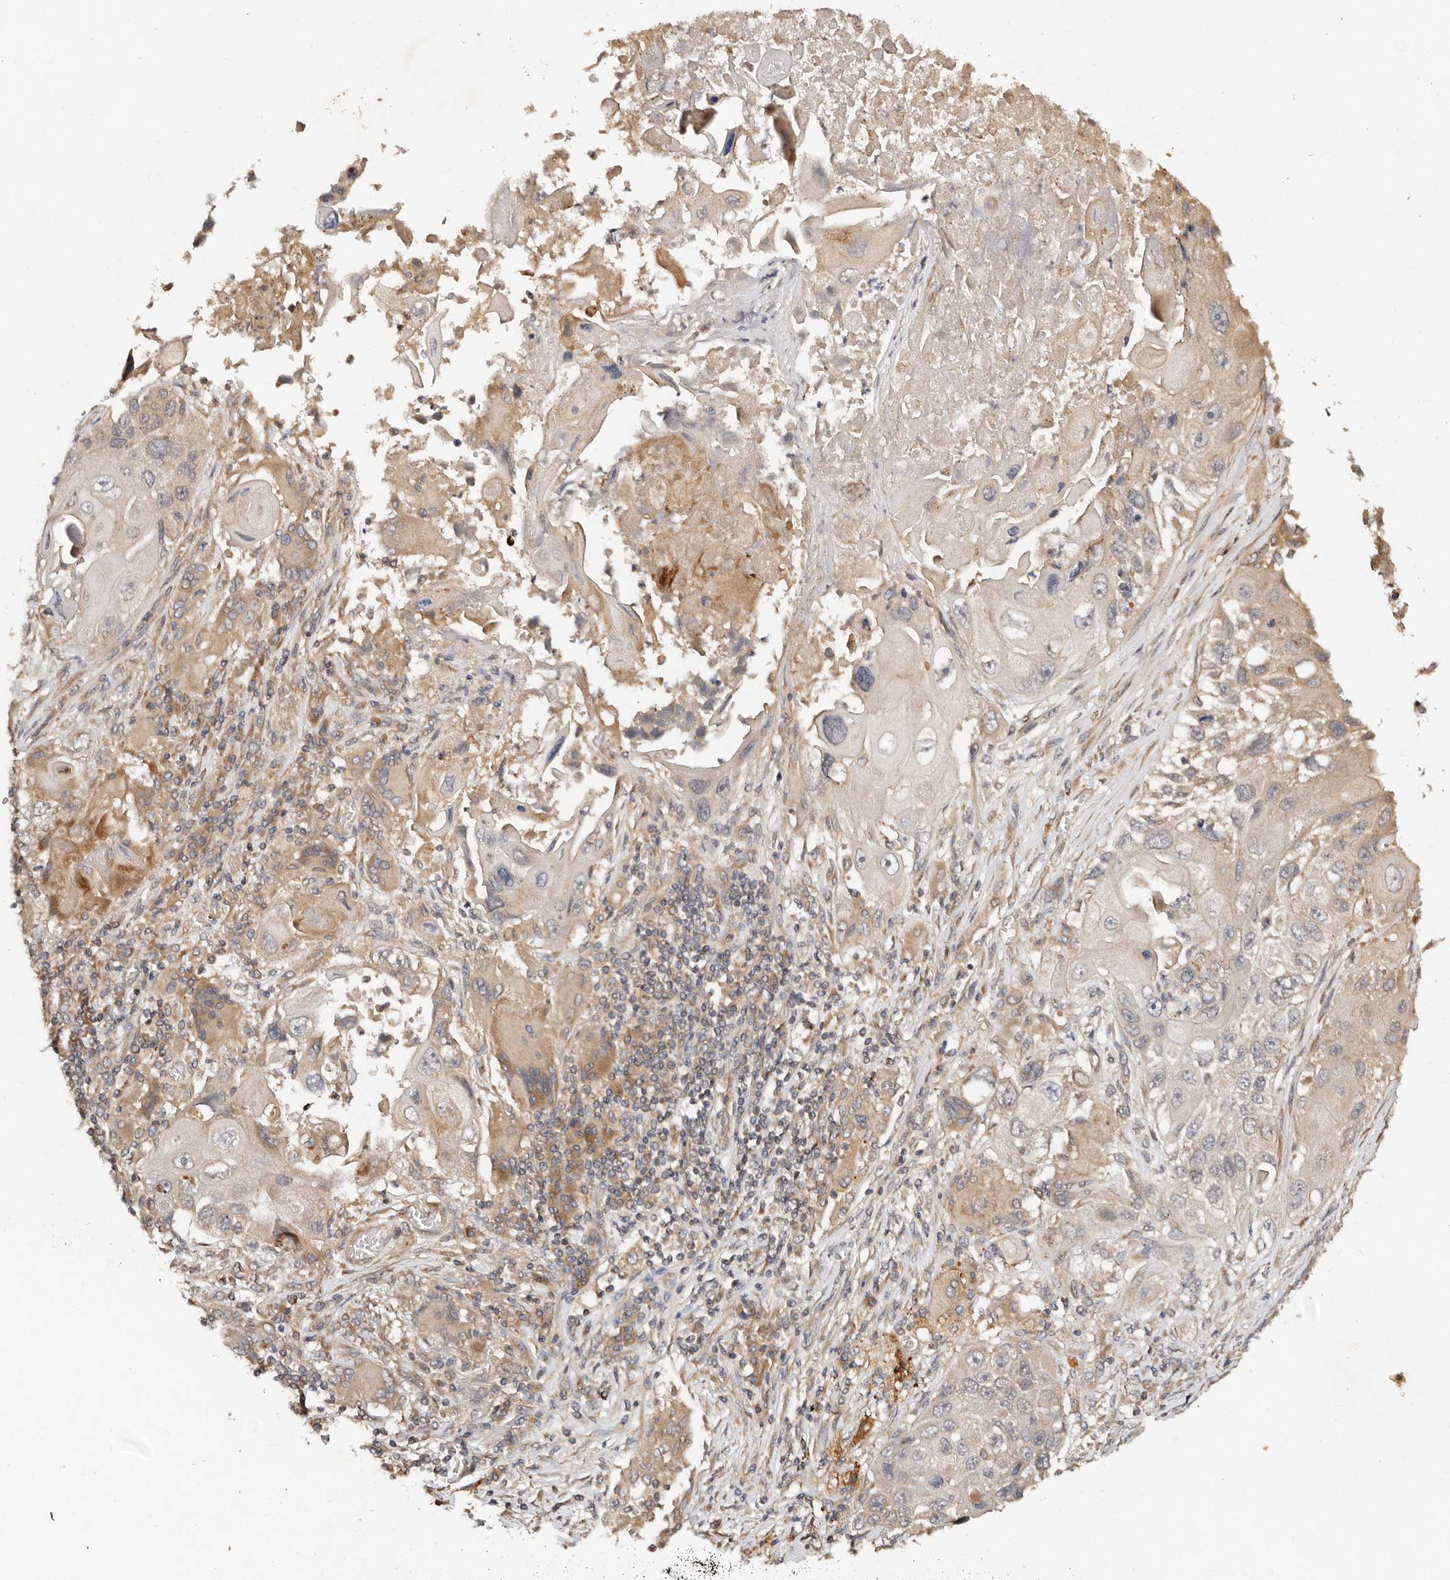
{"staining": {"intensity": "weak", "quantity": "<25%", "location": "cytoplasmic/membranous"}, "tissue": "lung cancer", "cell_type": "Tumor cells", "image_type": "cancer", "snomed": [{"axis": "morphology", "description": "Squamous cell carcinoma, NOS"}, {"axis": "topography", "description": "Lung"}], "caption": "Tumor cells show no significant positivity in lung squamous cell carcinoma. Nuclei are stained in blue.", "gene": "DENND11", "patient": {"sex": "male", "age": 61}}